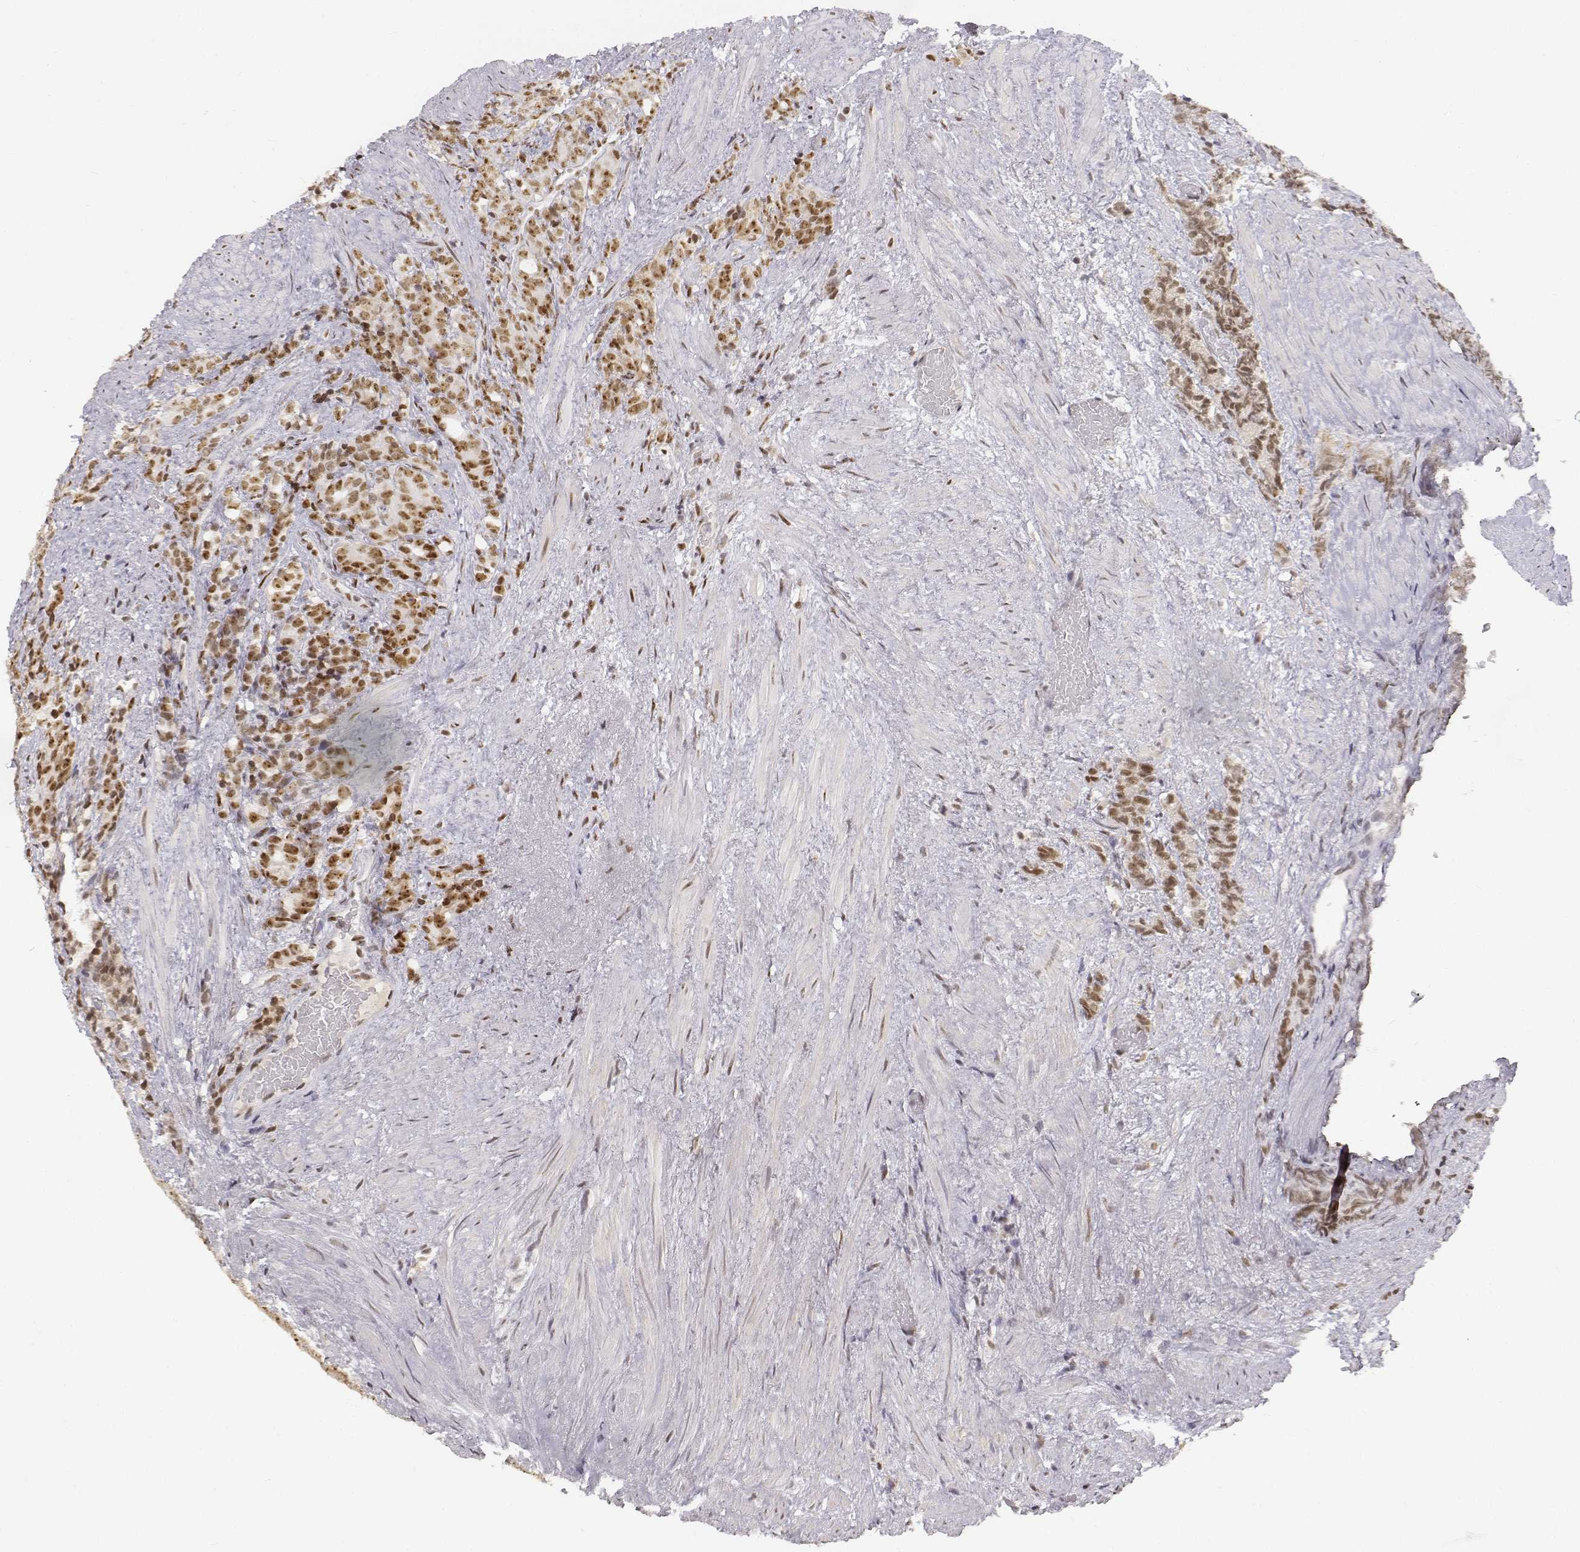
{"staining": {"intensity": "moderate", "quantity": ">75%", "location": "nuclear"}, "tissue": "prostate cancer", "cell_type": "Tumor cells", "image_type": "cancer", "snomed": [{"axis": "morphology", "description": "Adenocarcinoma, High grade"}, {"axis": "topography", "description": "Prostate"}], "caption": "Tumor cells exhibit medium levels of moderate nuclear expression in about >75% of cells in adenocarcinoma (high-grade) (prostate).", "gene": "PHF6", "patient": {"sex": "male", "age": 84}}